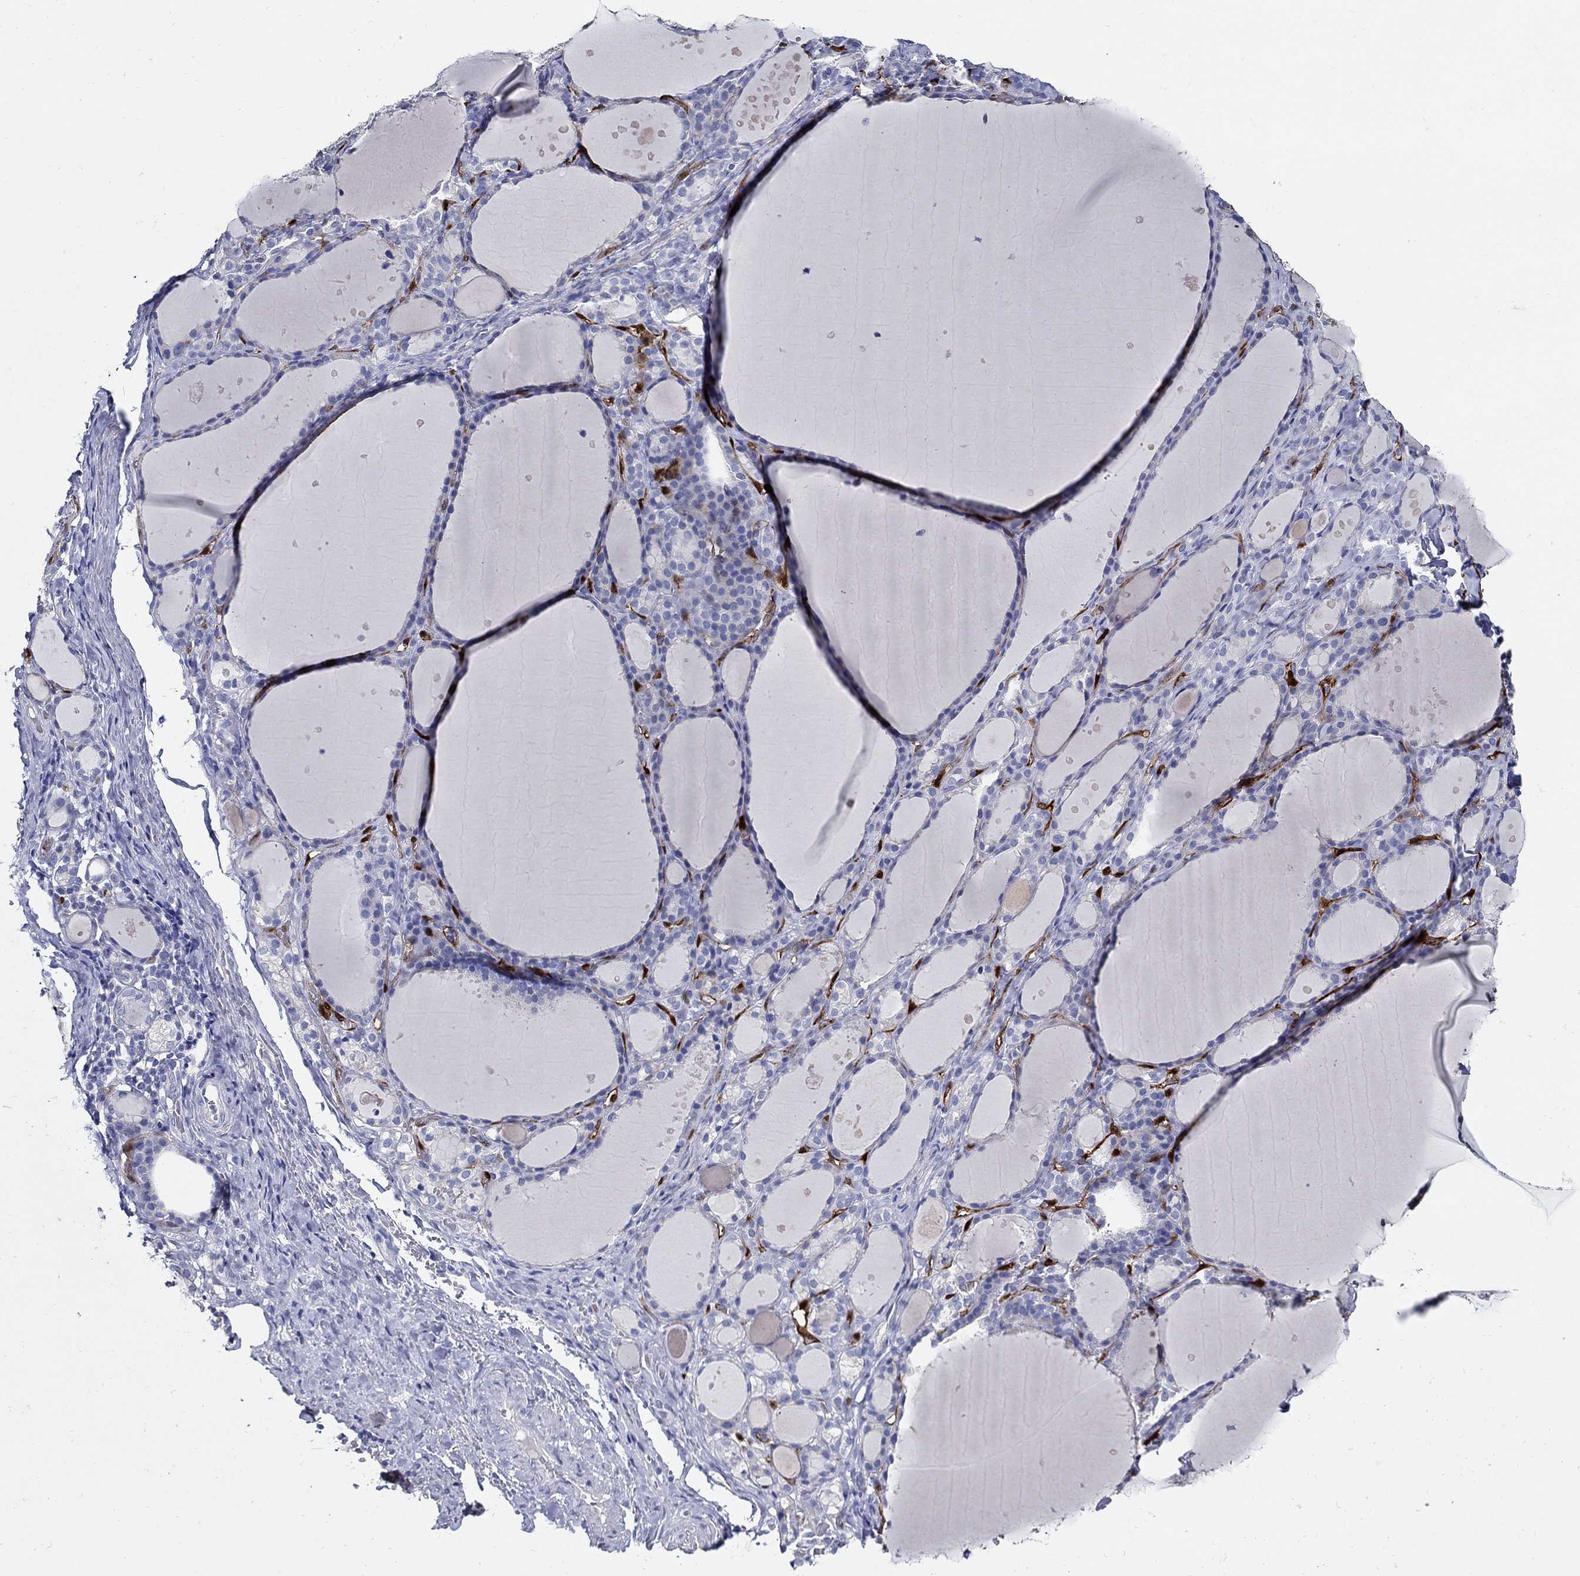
{"staining": {"intensity": "negative", "quantity": "none", "location": "none"}, "tissue": "thyroid gland", "cell_type": "Glandular cells", "image_type": "normal", "snomed": [{"axis": "morphology", "description": "Normal tissue, NOS"}, {"axis": "topography", "description": "Thyroid gland"}], "caption": "The histopathology image exhibits no staining of glandular cells in benign thyroid gland. (DAB immunohistochemistry (IHC) visualized using brightfield microscopy, high magnification).", "gene": "PRX", "patient": {"sex": "male", "age": 68}}